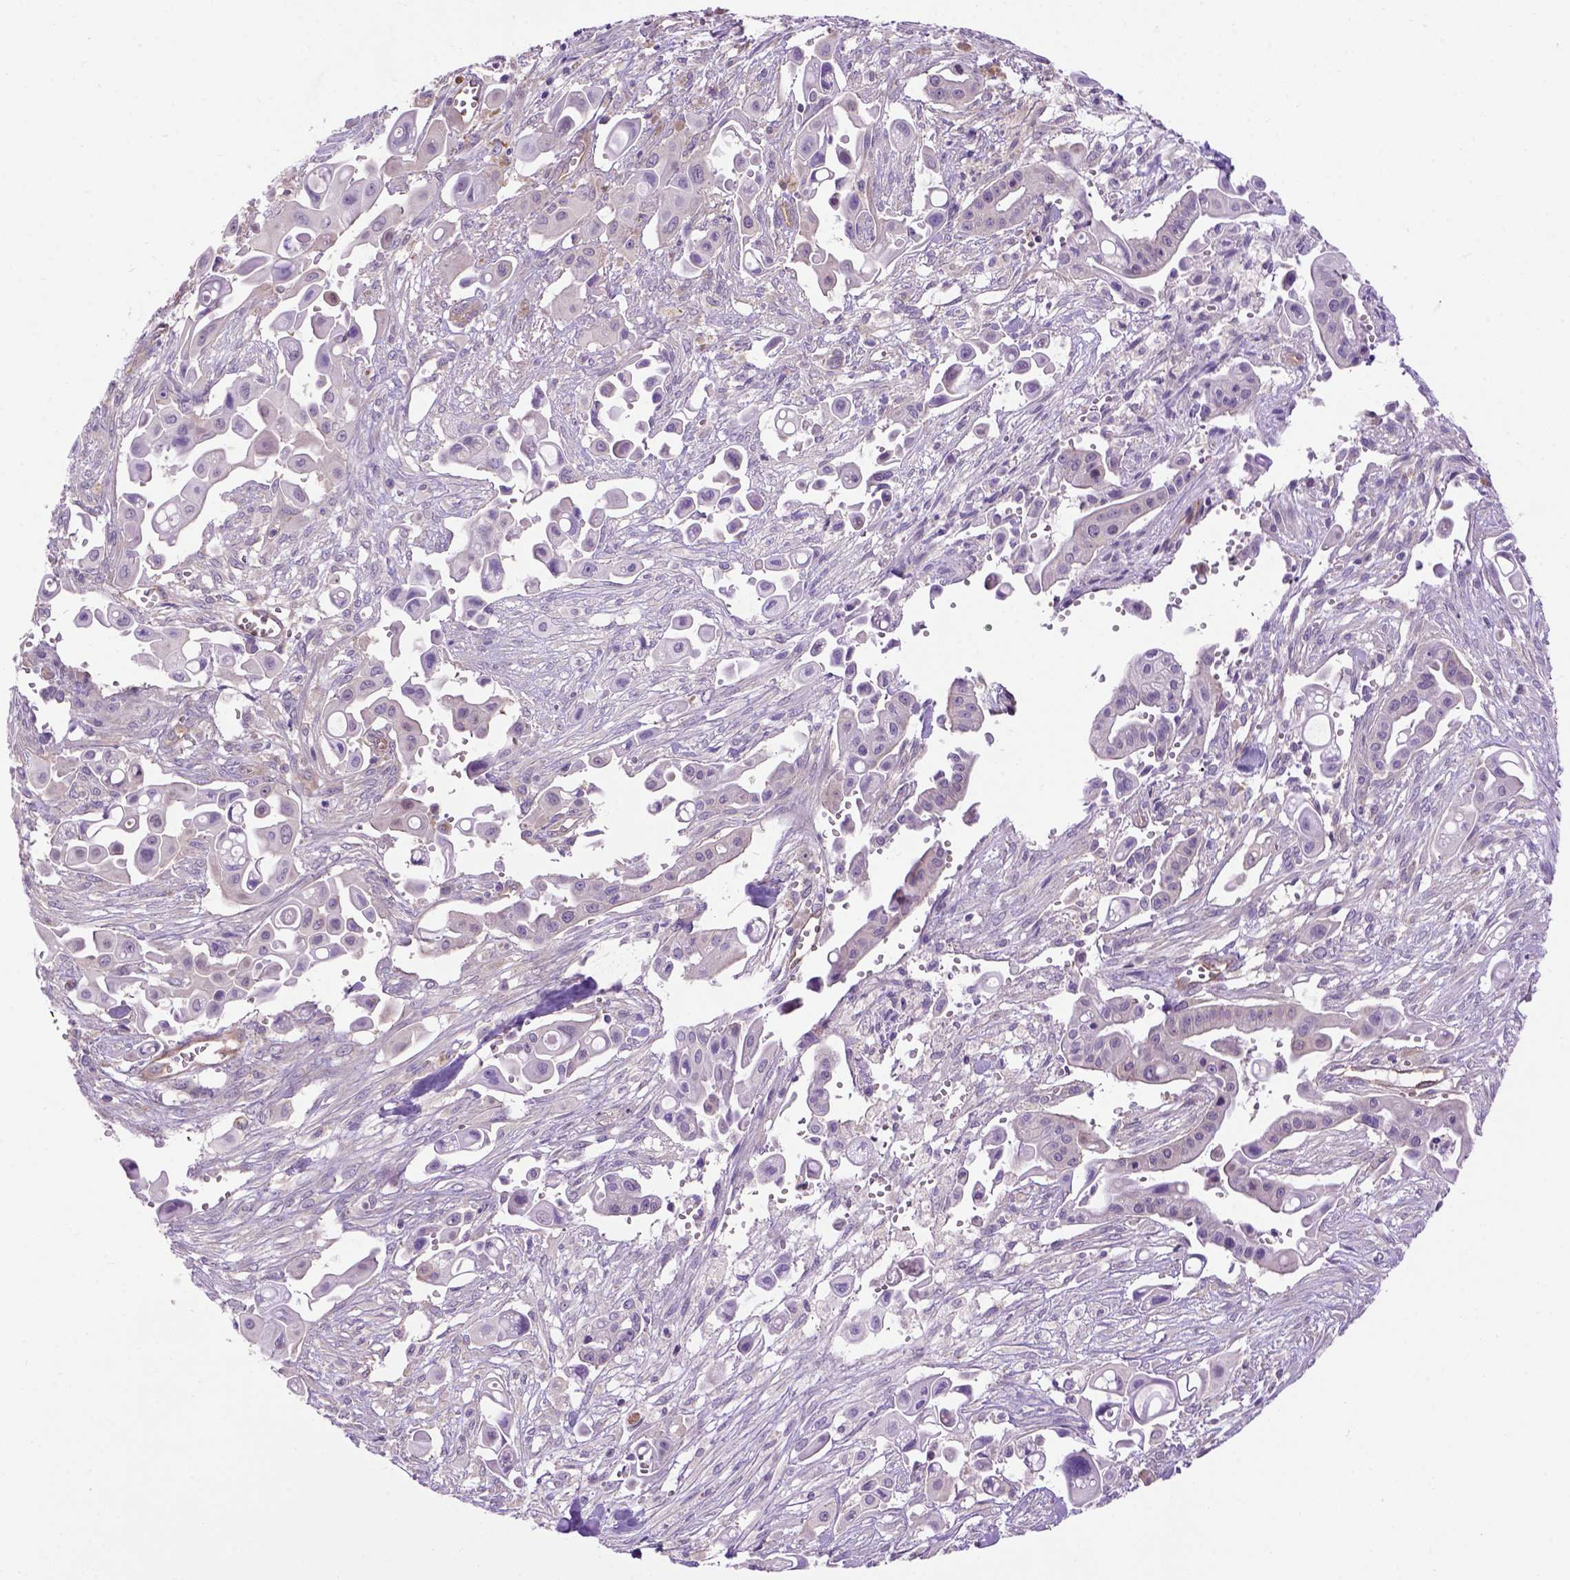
{"staining": {"intensity": "negative", "quantity": "none", "location": "none"}, "tissue": "pancreatic cancer", "cell_type": "Tumor cells", "image_type": "cancer", "snomed": [{"axis": "morphology", "description": "Adenocarcinoma, NOS"}, {"axis": "topography", "description": "Pancreas"}], "caption": "High magnification brightfield microscopy of pancreatic adenocarcinoma stained with DAB (3,3'-diaminobenzidine) (brown) and counterstained with hematoxylin (blue): tumor cells show no significant staining.", "gene": "CASKIN2", "patient": {"sex": "male", "age": 50}}